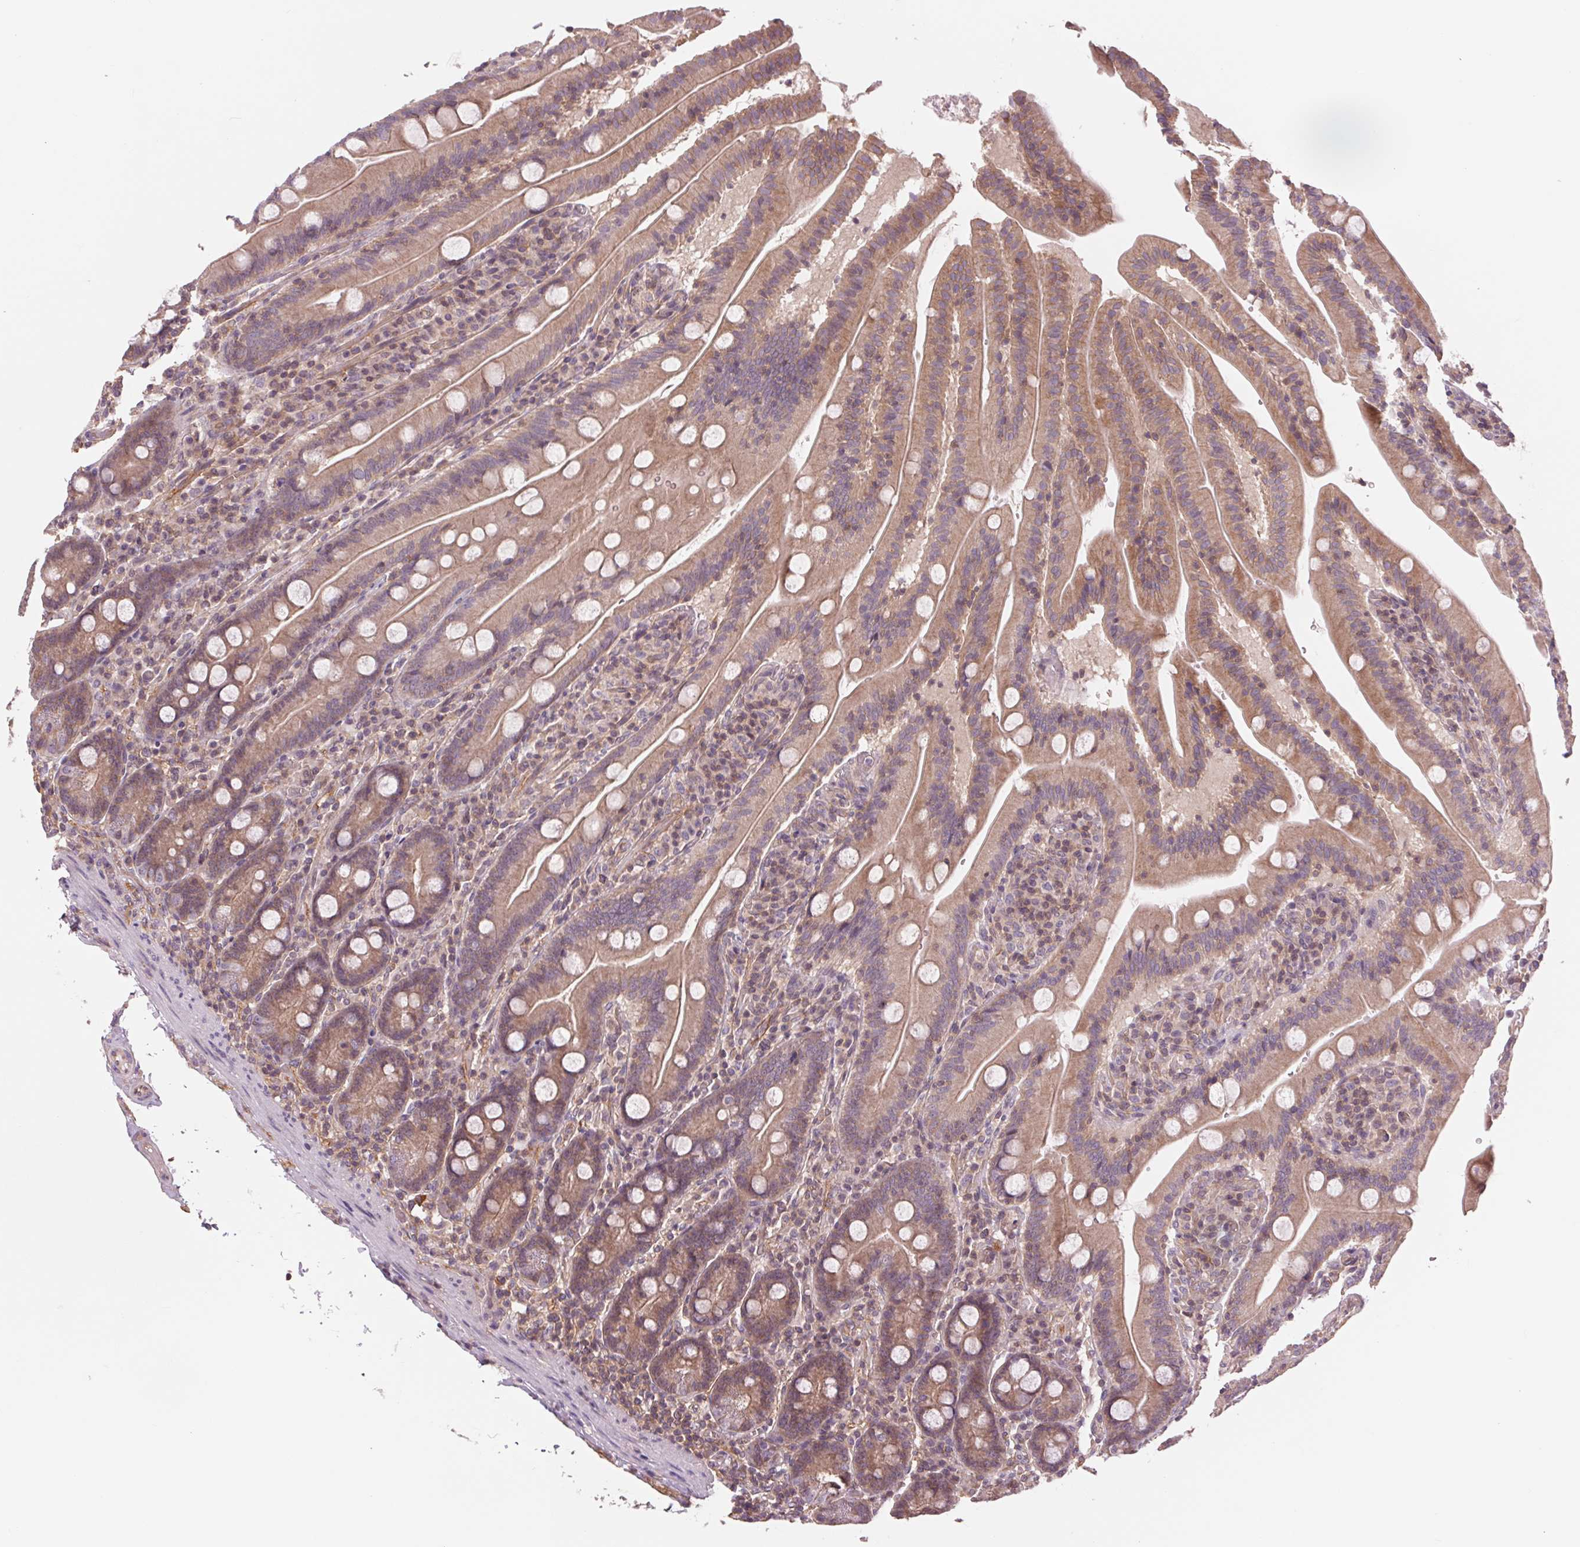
{"staining": {"intensity": "weak", "quantity": ">75%", "location": "cytoplasmic/membranous"}, "tissue": "small intestine", "cell_type": "Glandular cells", "image_type": "normal", "snomed": [{"axis": "morphology", "description": "Normal tissue, NOS"}, {"axis": "topography", "description": "Small intestine"}], "caption": "A high-resolution image shows immunohistochemistry (IHC) staining of unremarkable small intestine, which exhibits weak cytoplasmic/membranous positivity in about >75% of glandular cells. (brown staining indicates protein expression, while blue staining denotes nuclei).", "gene": "SH3RF2", "patient": {"sex": "male", "age": 37}}